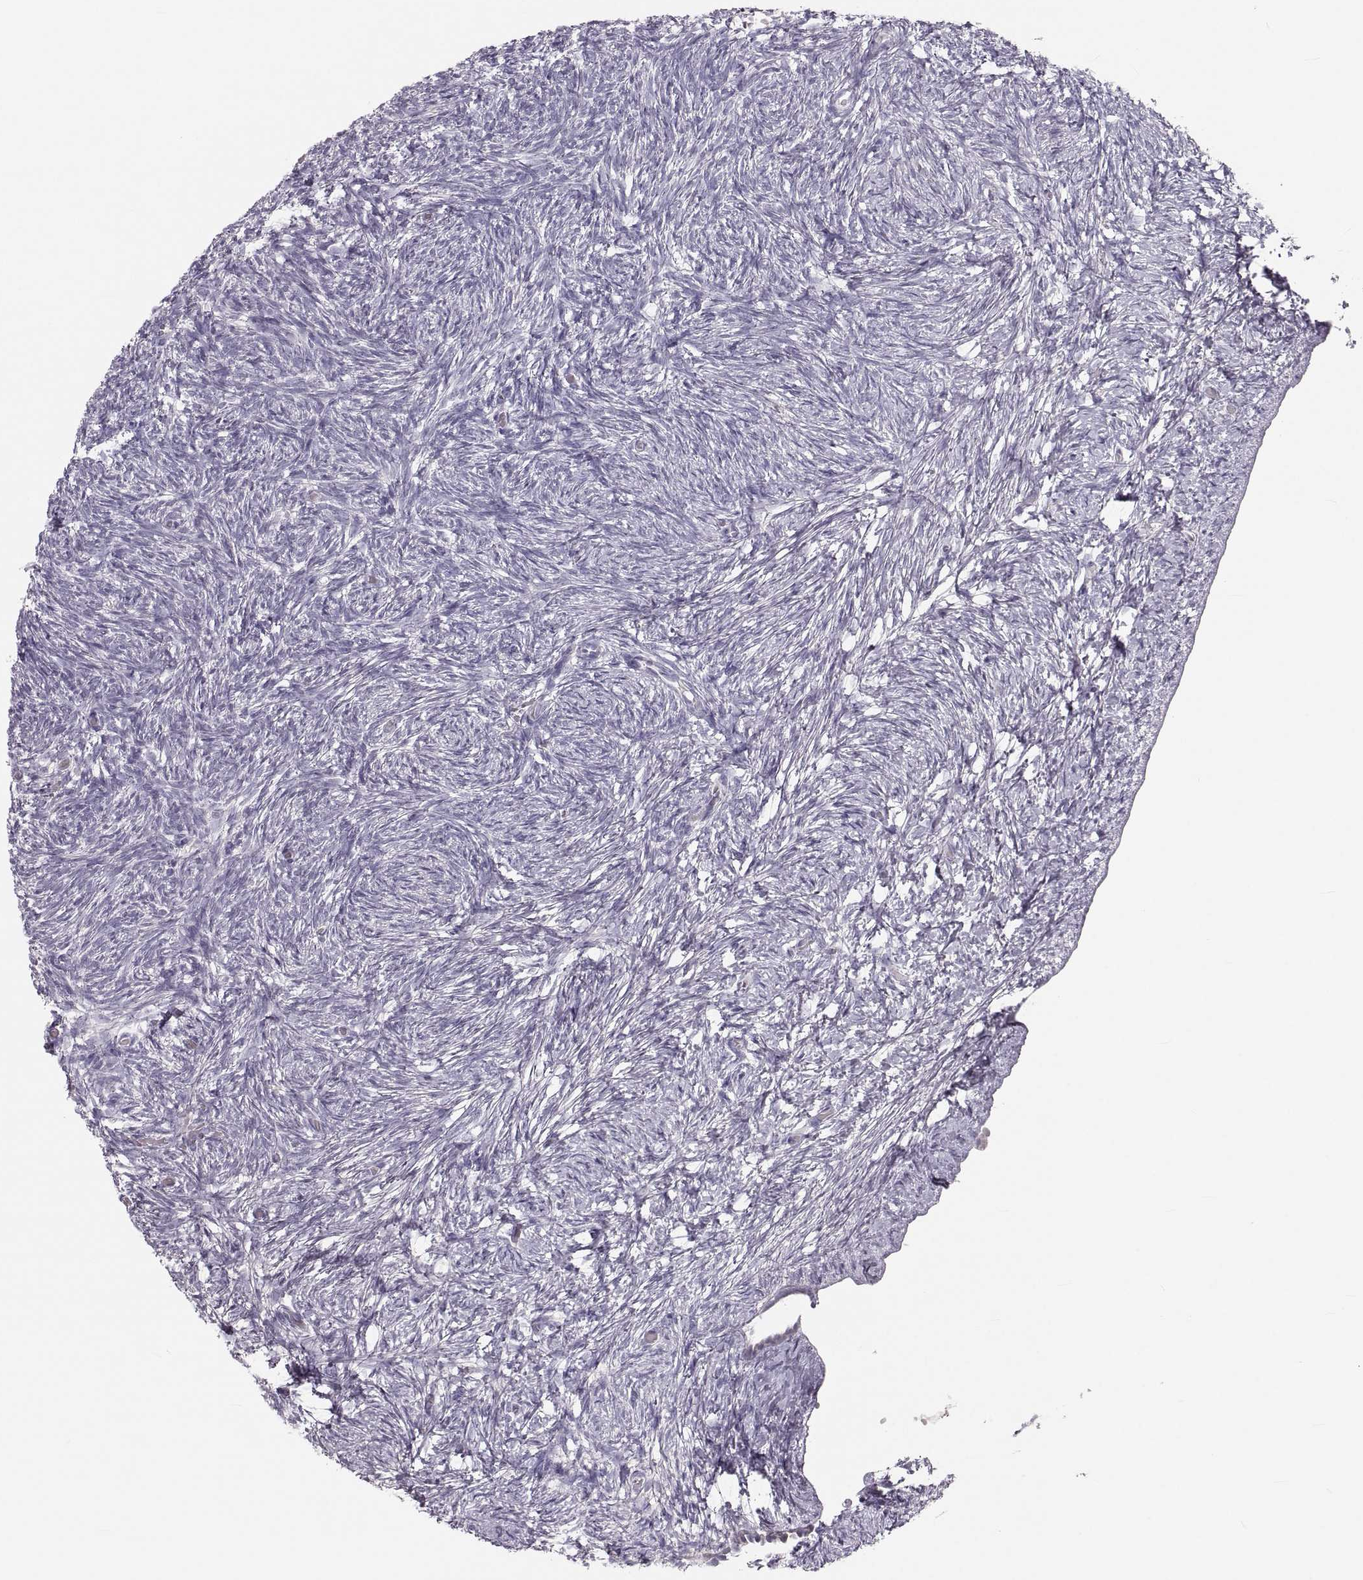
{"staining": {"intensity": "negative", "quantity": "none", "location": "none"}, "tissue": "ovary", "cell_type": "Ovarian stroma cells", "image_type": "normal", "snomed": [{"axis": "morphology", "description": "Normal tissue, NOS"}, {"axis": "topography", "description": "Ovary"}], "caption": "Photomicrograph shows no protein expression in ovarian stroma cells of benign ovary.", "gene": "RUNDC3A", "patient": {"sex": "female", "age": 39}}